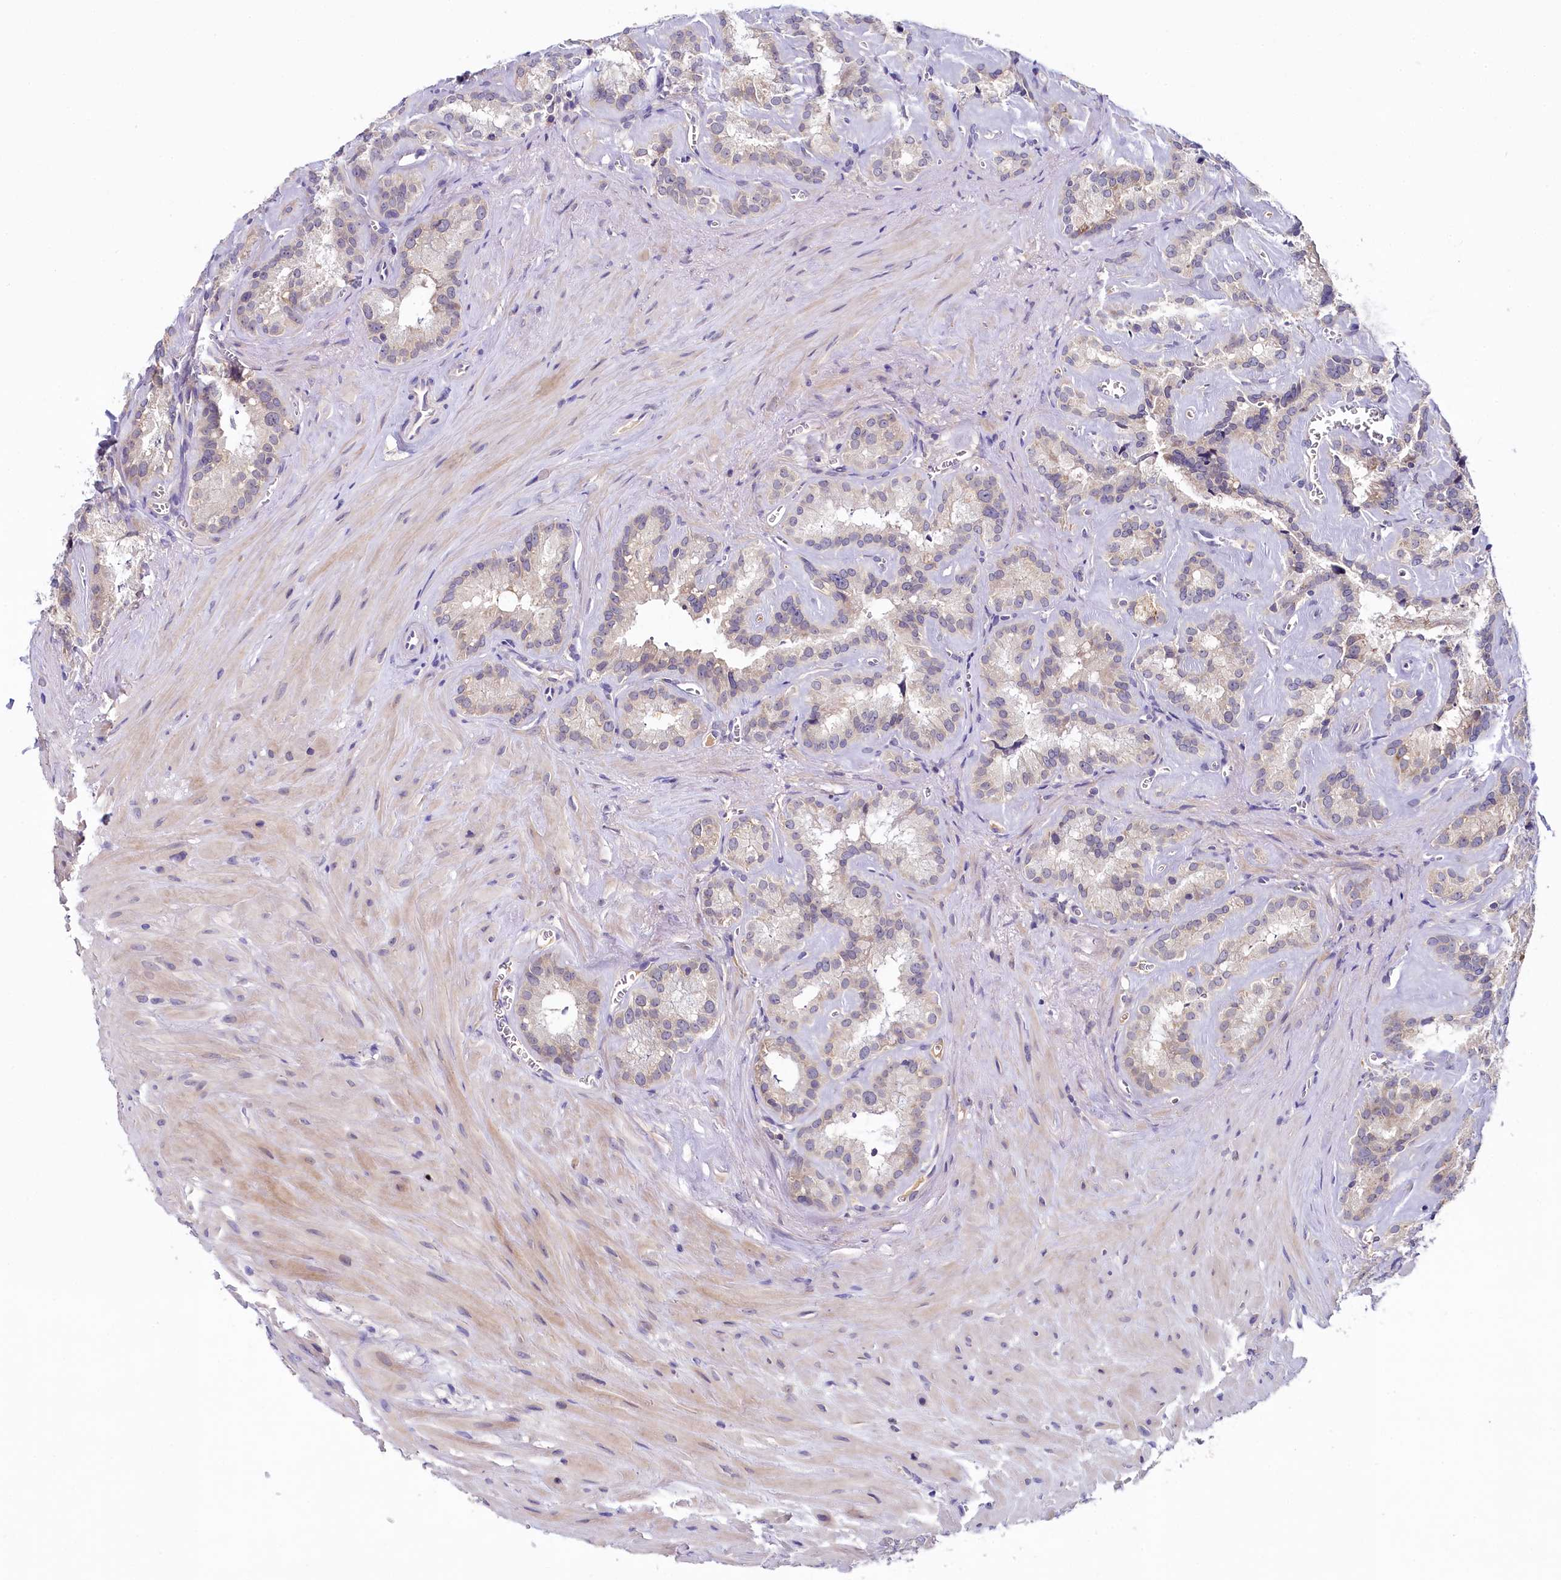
{"staining": {"intensity": "weak", "quantity": "<25%", "location": "cytoplasmic/membranous"}, "tissue": "seminal vesicle", "cell_type": "Glandular cells", "image_type": "normal", "snomed": [{"axis": "morphology", "description": "Normal tissue, NOS"}, {"axis": "topography", "description": "Prostate"}, {"axis": "topography", "description": "Seminal veicle"}], "caption": "DAB (3,3'-diaminobenzidine) immunohistochemical staining of normal human seminal vesicle displays no significant staining in glandular cells. (DAB IHC visualized using brightfield microscopy, high magnification).", "gene": "SPINK9", "patient": {"sex": "male", "age": 59}}